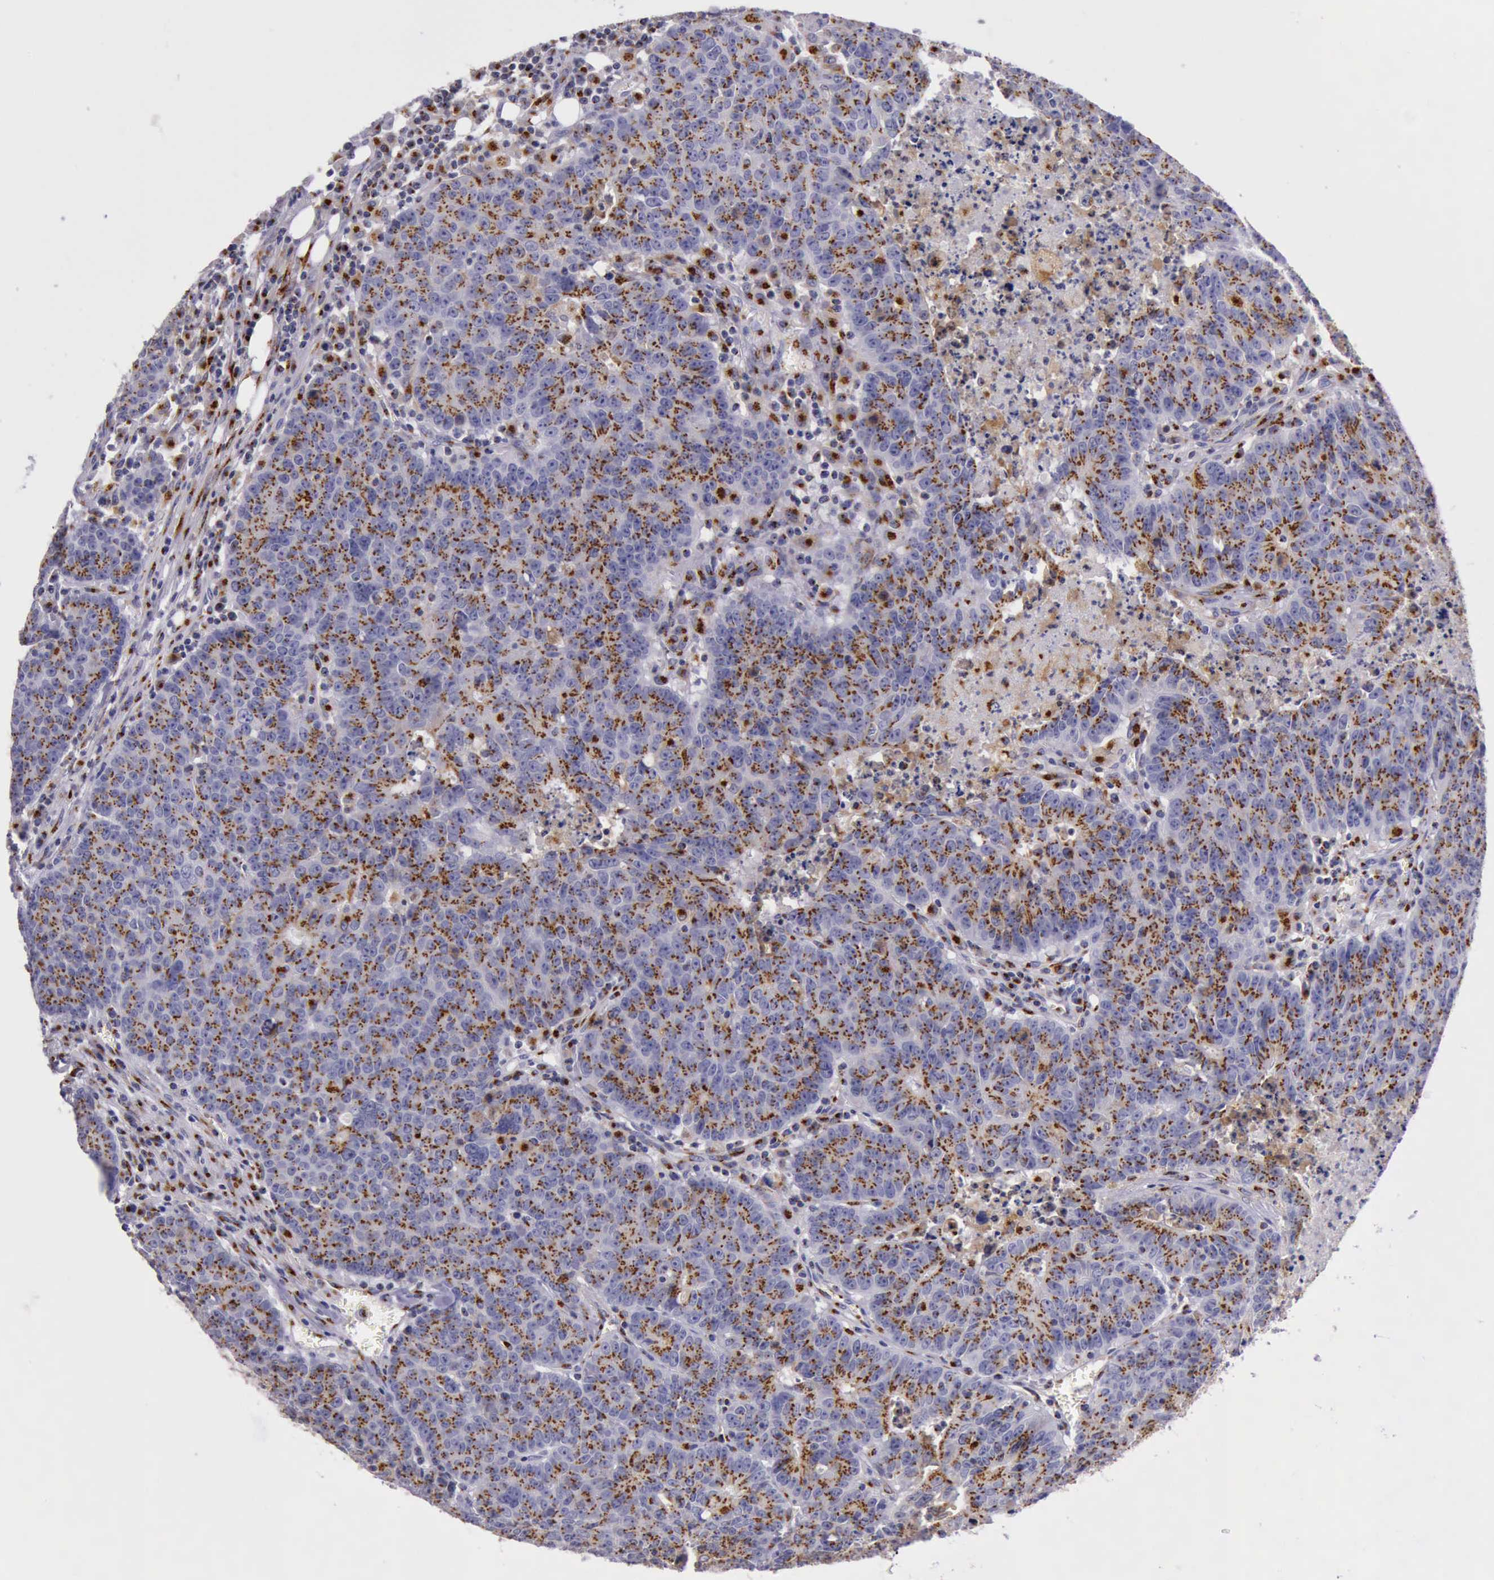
{"staining": {"intensity": "strong", "quantity": ">75%", "location": "cytoplasmic/membranous"}, "tissue": "colorectal cancer", "cell_type": "Tumor cells", "image_type": "cancer", "snomed": [{"axis": "morphology", "description": "Adenocarcinoma, NOS"}, {"axis": "topography", "description": "Colon"}], "caption": "Immunohistochemistry (IHC) of human colorectal cancer displays high levels of strong cytoplasmic/membranous staining in approximately >75% of tumor cells.", "gene": "GOLGA5", "patient": {"sex": "female", "age": 53}}